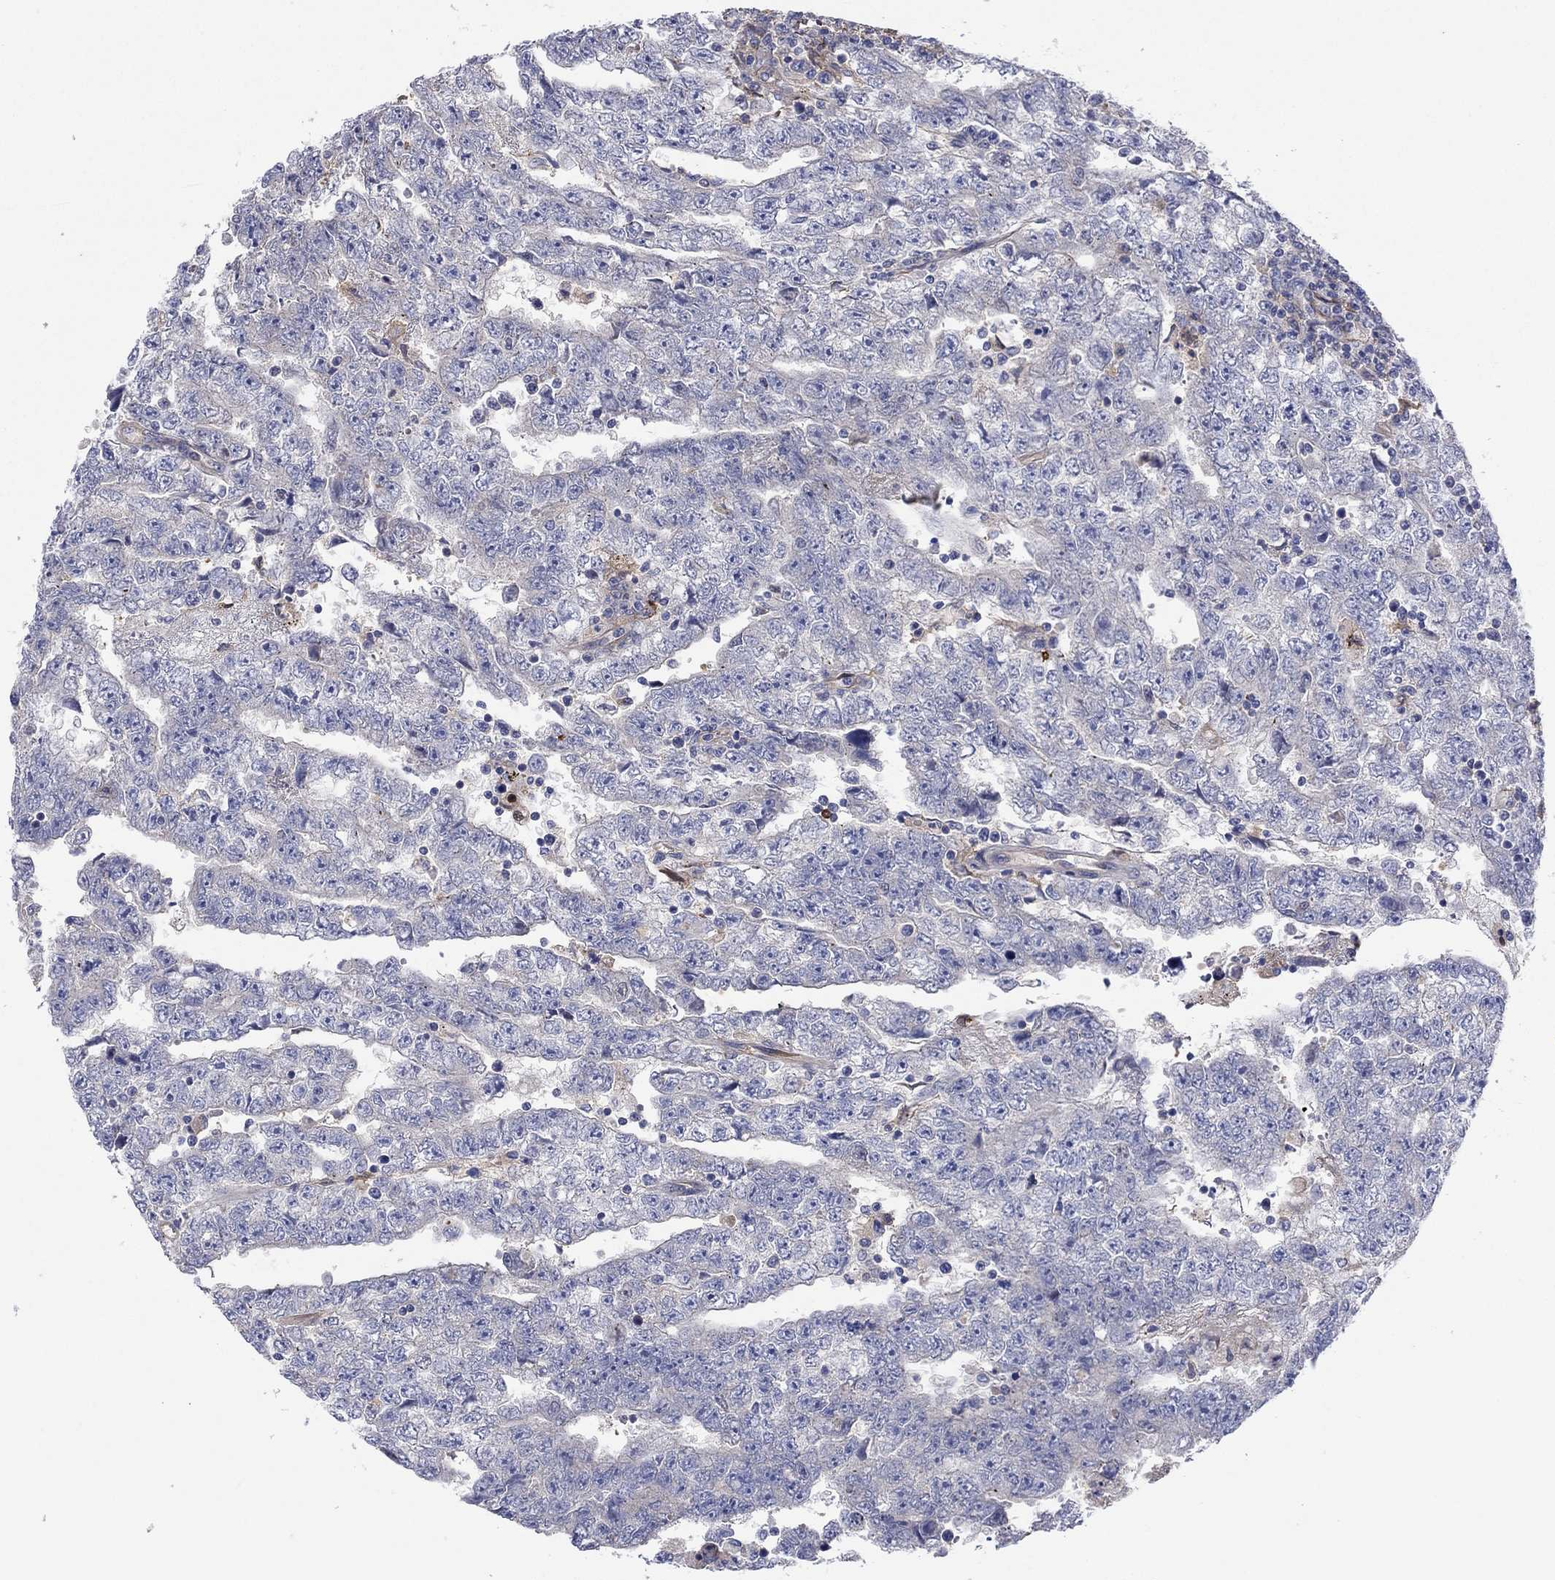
{"staining": {"intensity": "negative", "quantity": "none", "location": "none"}, "tissue": "testis cancer", "cell_type": "Tumor cells", "image_type": "cancer", "snomed": [{"axis": "morphology", "description": "Carcinoma, Embryonal, NOS"}, {"axis": "topography", "description": "Testis"}], "caption": "Immunohistochemistry (IHC) of testis cancer reveals no staining in tumor cells. (Immunohistochemistry, brightfield microscopy, high magnification).", "gene": "PLCL2", "patient": {"sex": "male", "age": 25}}